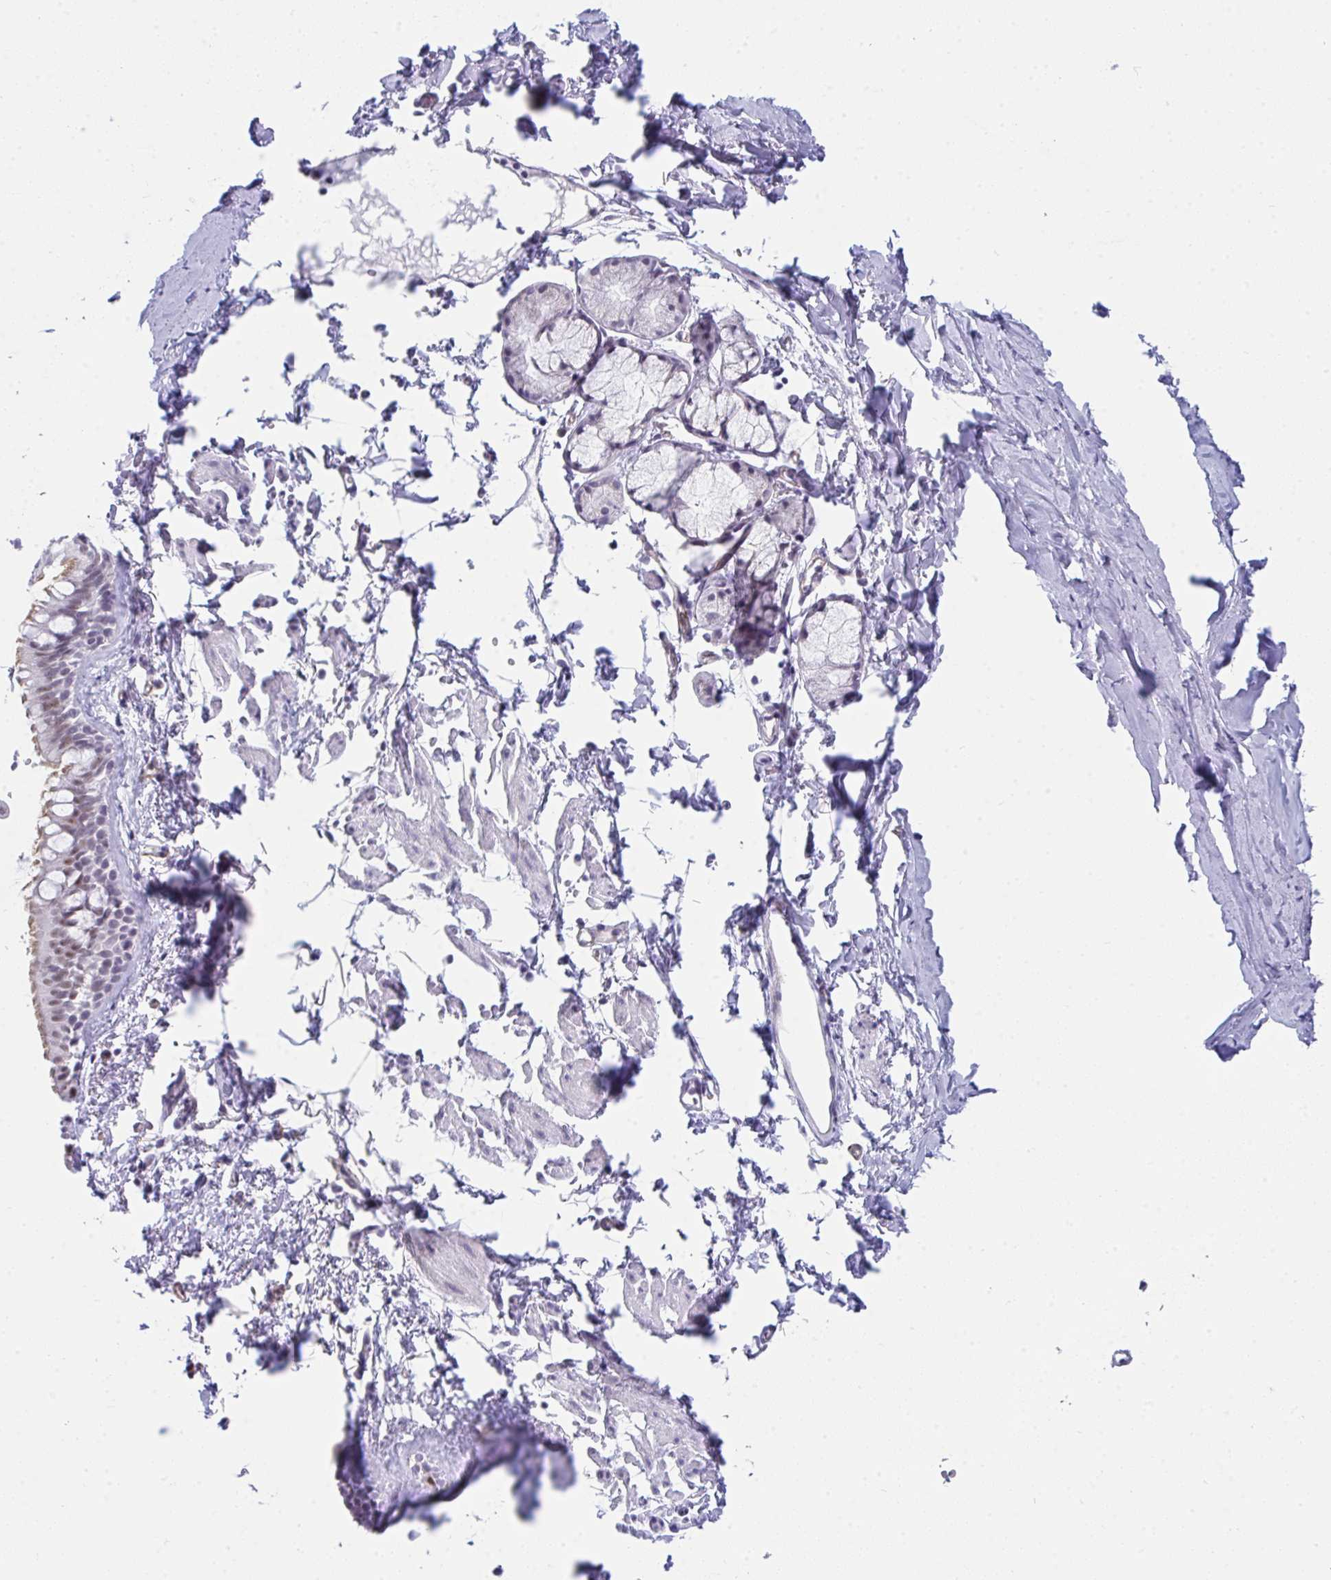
{"staining": {"intensity": "weak", "quantity": "25%-75%", "location": "cytoplasmic/membranous,nuclear"}, "tissue": "bronchus", "cell_type": "Respiratory epithelial cells", "image_type": "normal", "snomed": [{"axis": "morphology", "description": "Normal tissue, NOS"}, {"axis": "topography", "description": "Cartilage tissue"}, {"axis": "topography", "description": "Bronchus"}], "caption": "Immunohistochemical staining of normal bronchus displays weak cytoplasmic/membranous,nuclear protein expression in about 25%-75% of respiratory epithelial cells.", "gene": "CDK13", "patient": {"sex": "female", "age": 59}}